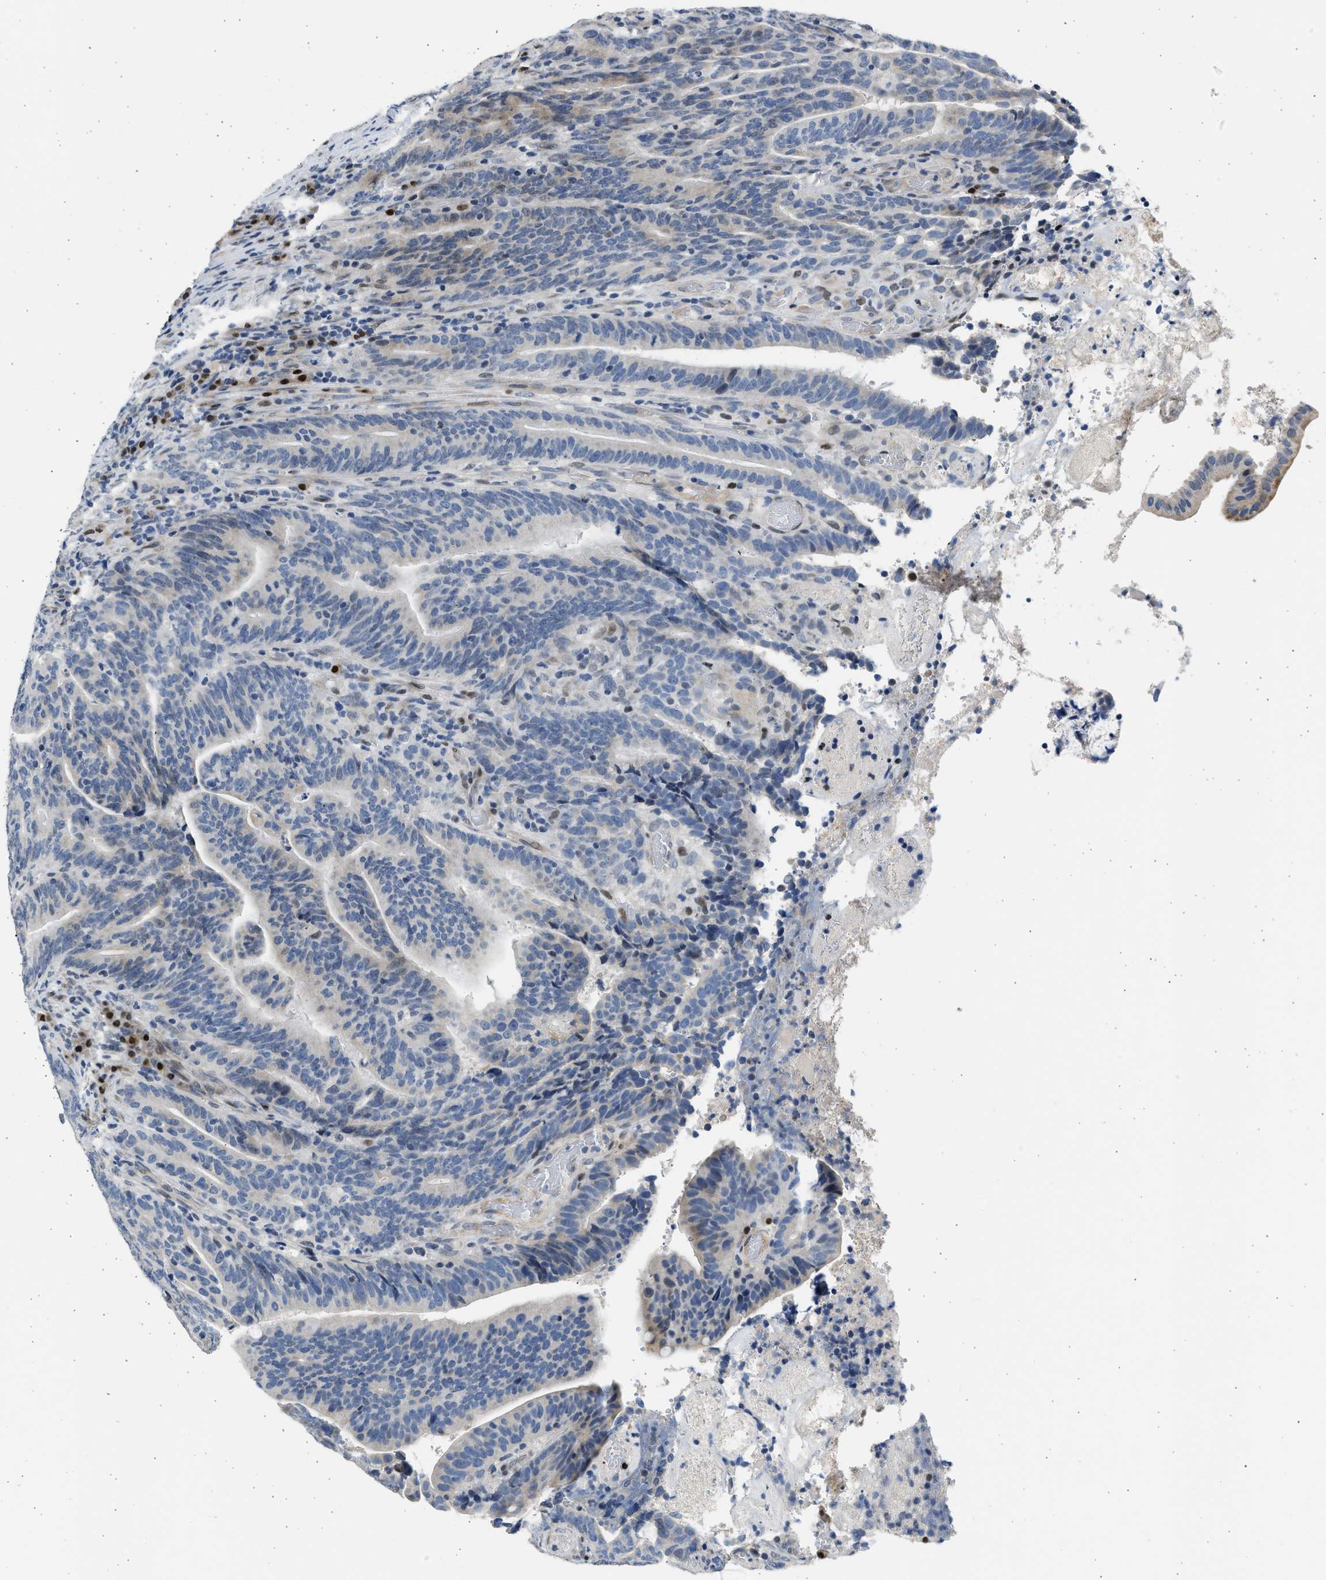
{"staining": {"intensity": "negative", "quantity": "none", "location": "none"}, "tissue": "colorectal cancer", "cell_type": "Tumor cells", "image_type": "cancer", "snomed": [{"axis": "morphology", "description": "Adenocarcinoma, NOS"}, {"axis": "topography", "description": "Colon"}], "caption": "High magnification brightfield microscopy of colorectal adenocarcinoma stained with DAB (3,3'-diaminobenzidine) (brown) and counterstained with hematoxylin (blue): tumor cells show no significant positivity.", "gene": "HMGN3", "patient": {"sex": "female", "age": 66}}